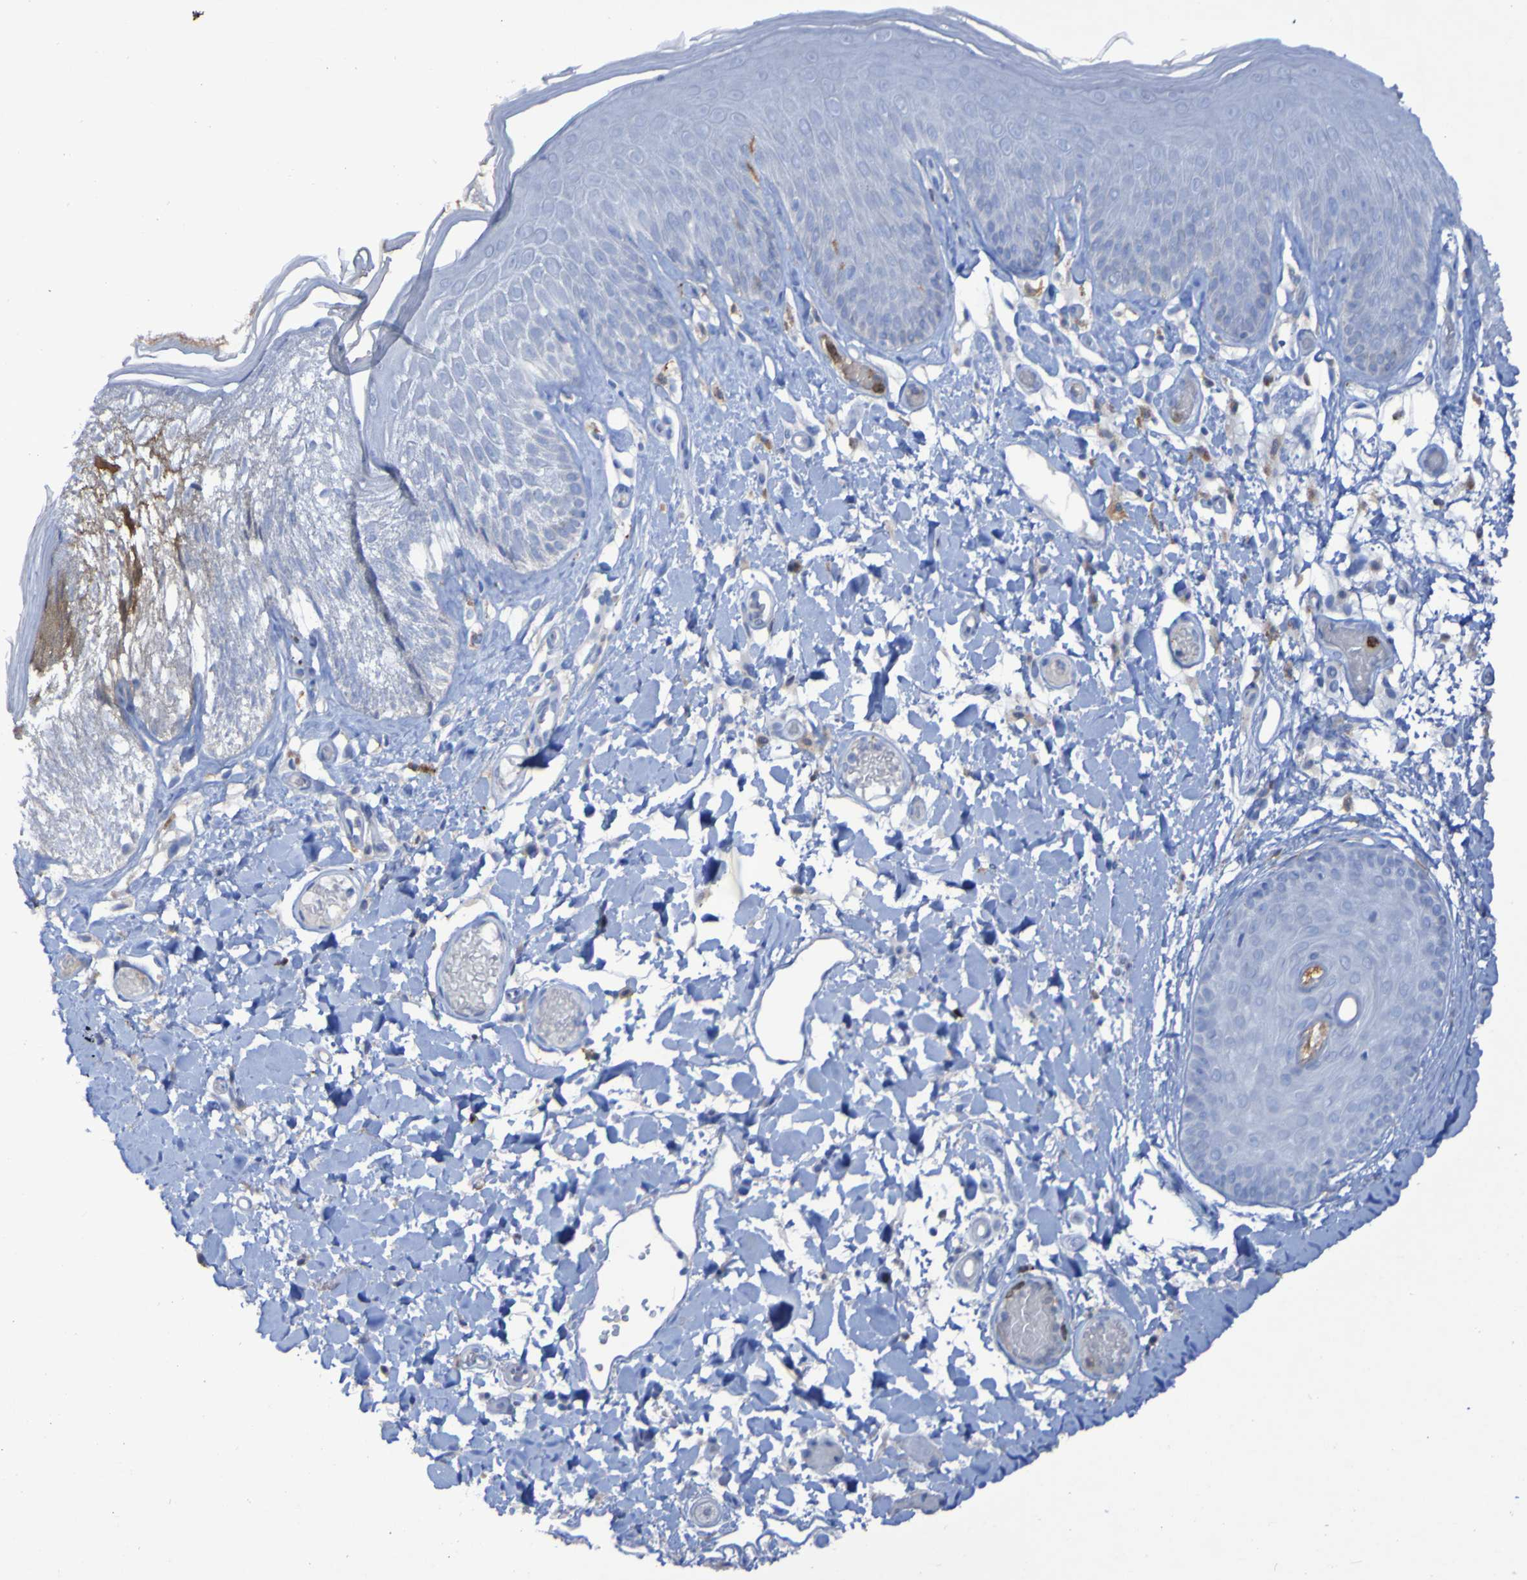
{"staining": {"intensity": "weak", "quantity": "<25%", "location": "cytoplasmic/membranous"}, "tissue": "skin", "cell_type": "Epidermal cells", "image_type": "normal", "snomed": [{"axis": "morphology", "description": "Normal tissue, NOS"}, {"axis": "topography", "description": "Vulva"}], "caption": "Skin was stained to show a protein in brown. There is no significant expression in epidermal cells. The staining is performed using DAB brown chromogen with nuclei counter-stained in using hematoxylin.", "gene": "MPPE1", "patient": {"sex": "female", "age": 73}}